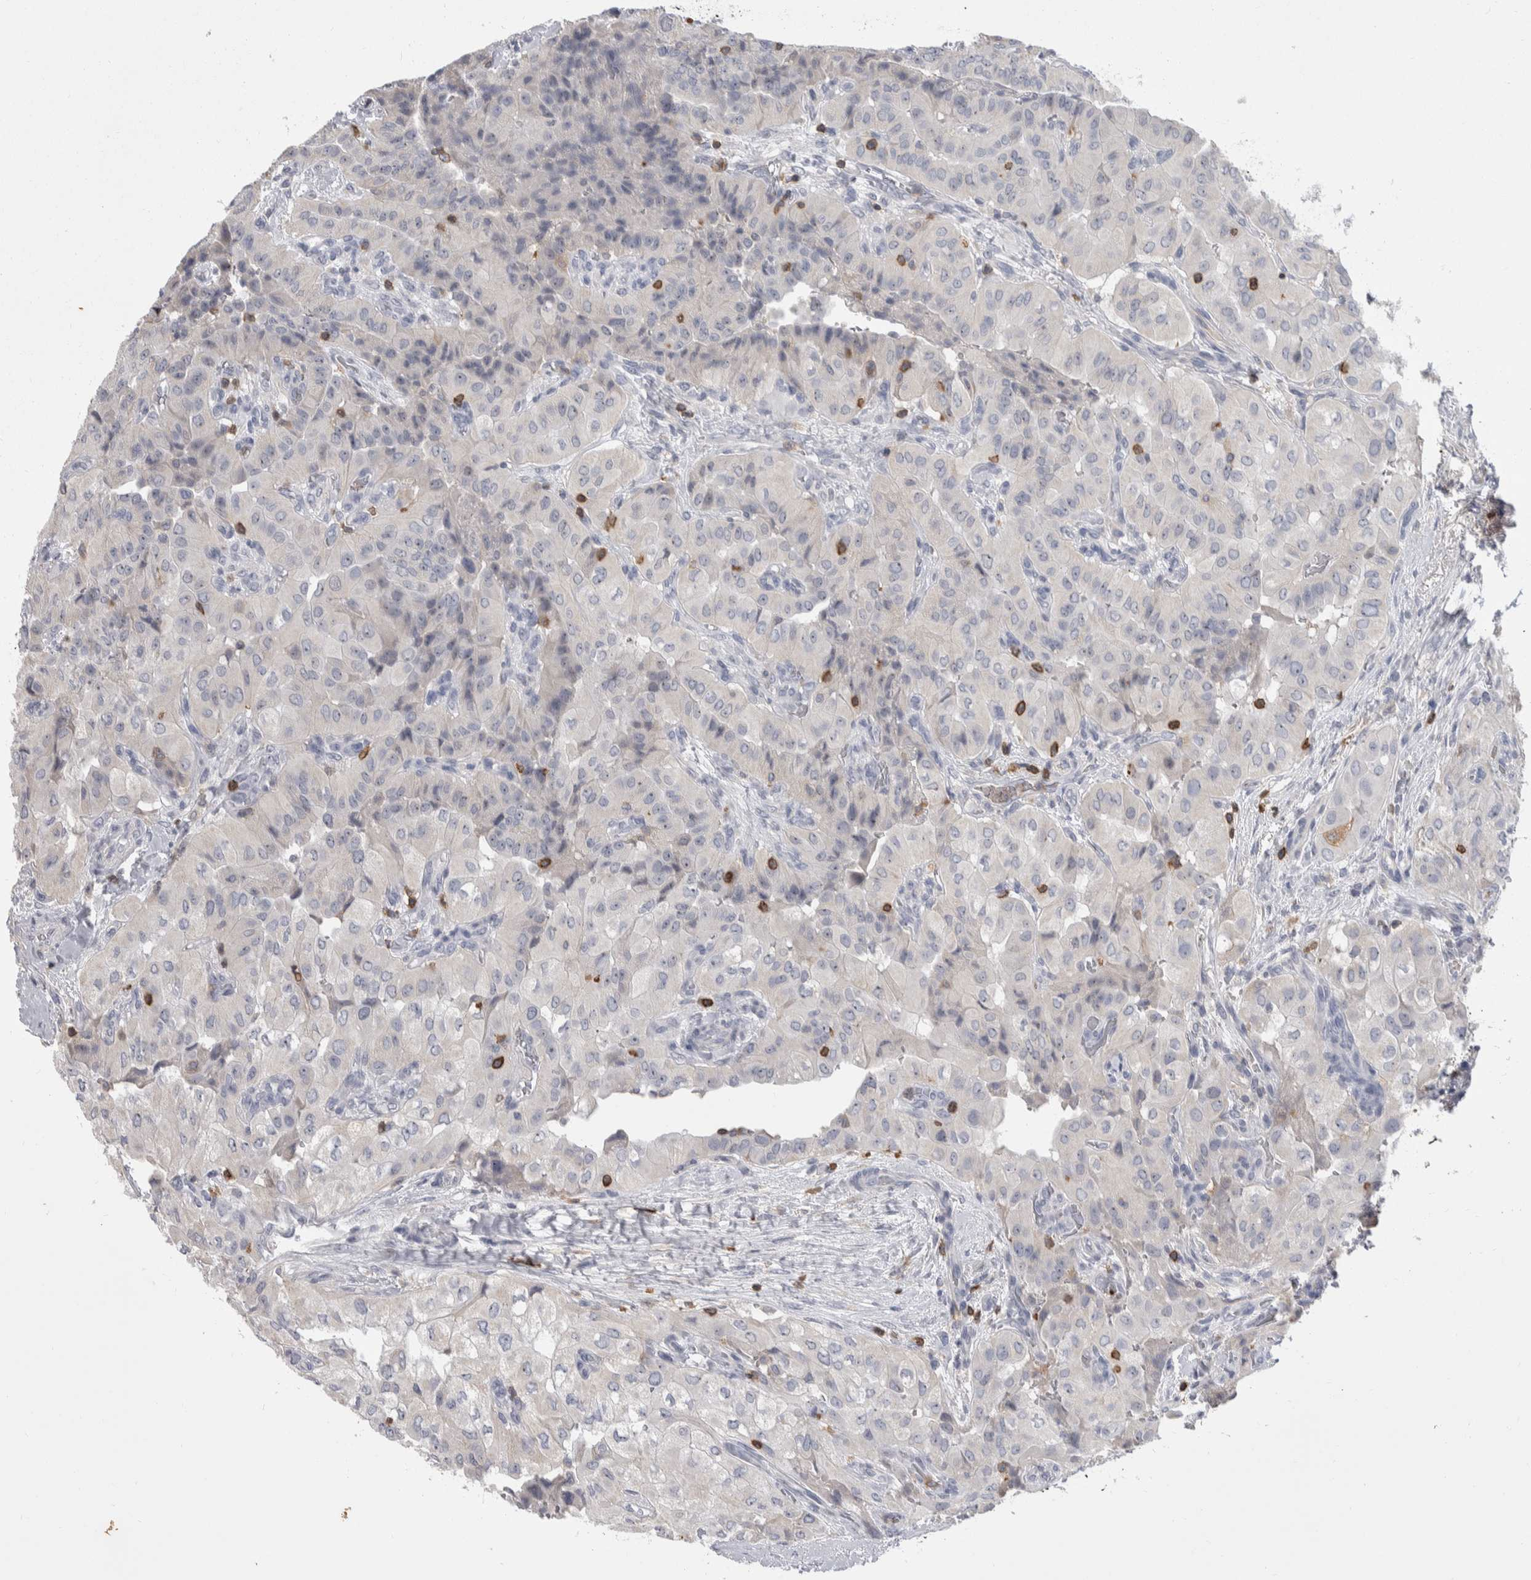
{"staining": {"intensity": "negative", "quantity": "none", "location": "none"}, "tissue": "thyroid cancer", "cell_type": "Tumor cells", "image_type": "cancer", "snomed": [{"axis": "morphology", "description": "Papillary adenocarcinoma, NOS"}, {"axis": "topography", "description": "Thyroid gland"}], "caption": "Tumor cells are negative for brown protein staining in thyroid papillary adenocarcinoma.", "gene": "CEP295NL", "patient": {"sex": "female", "age": 59}}